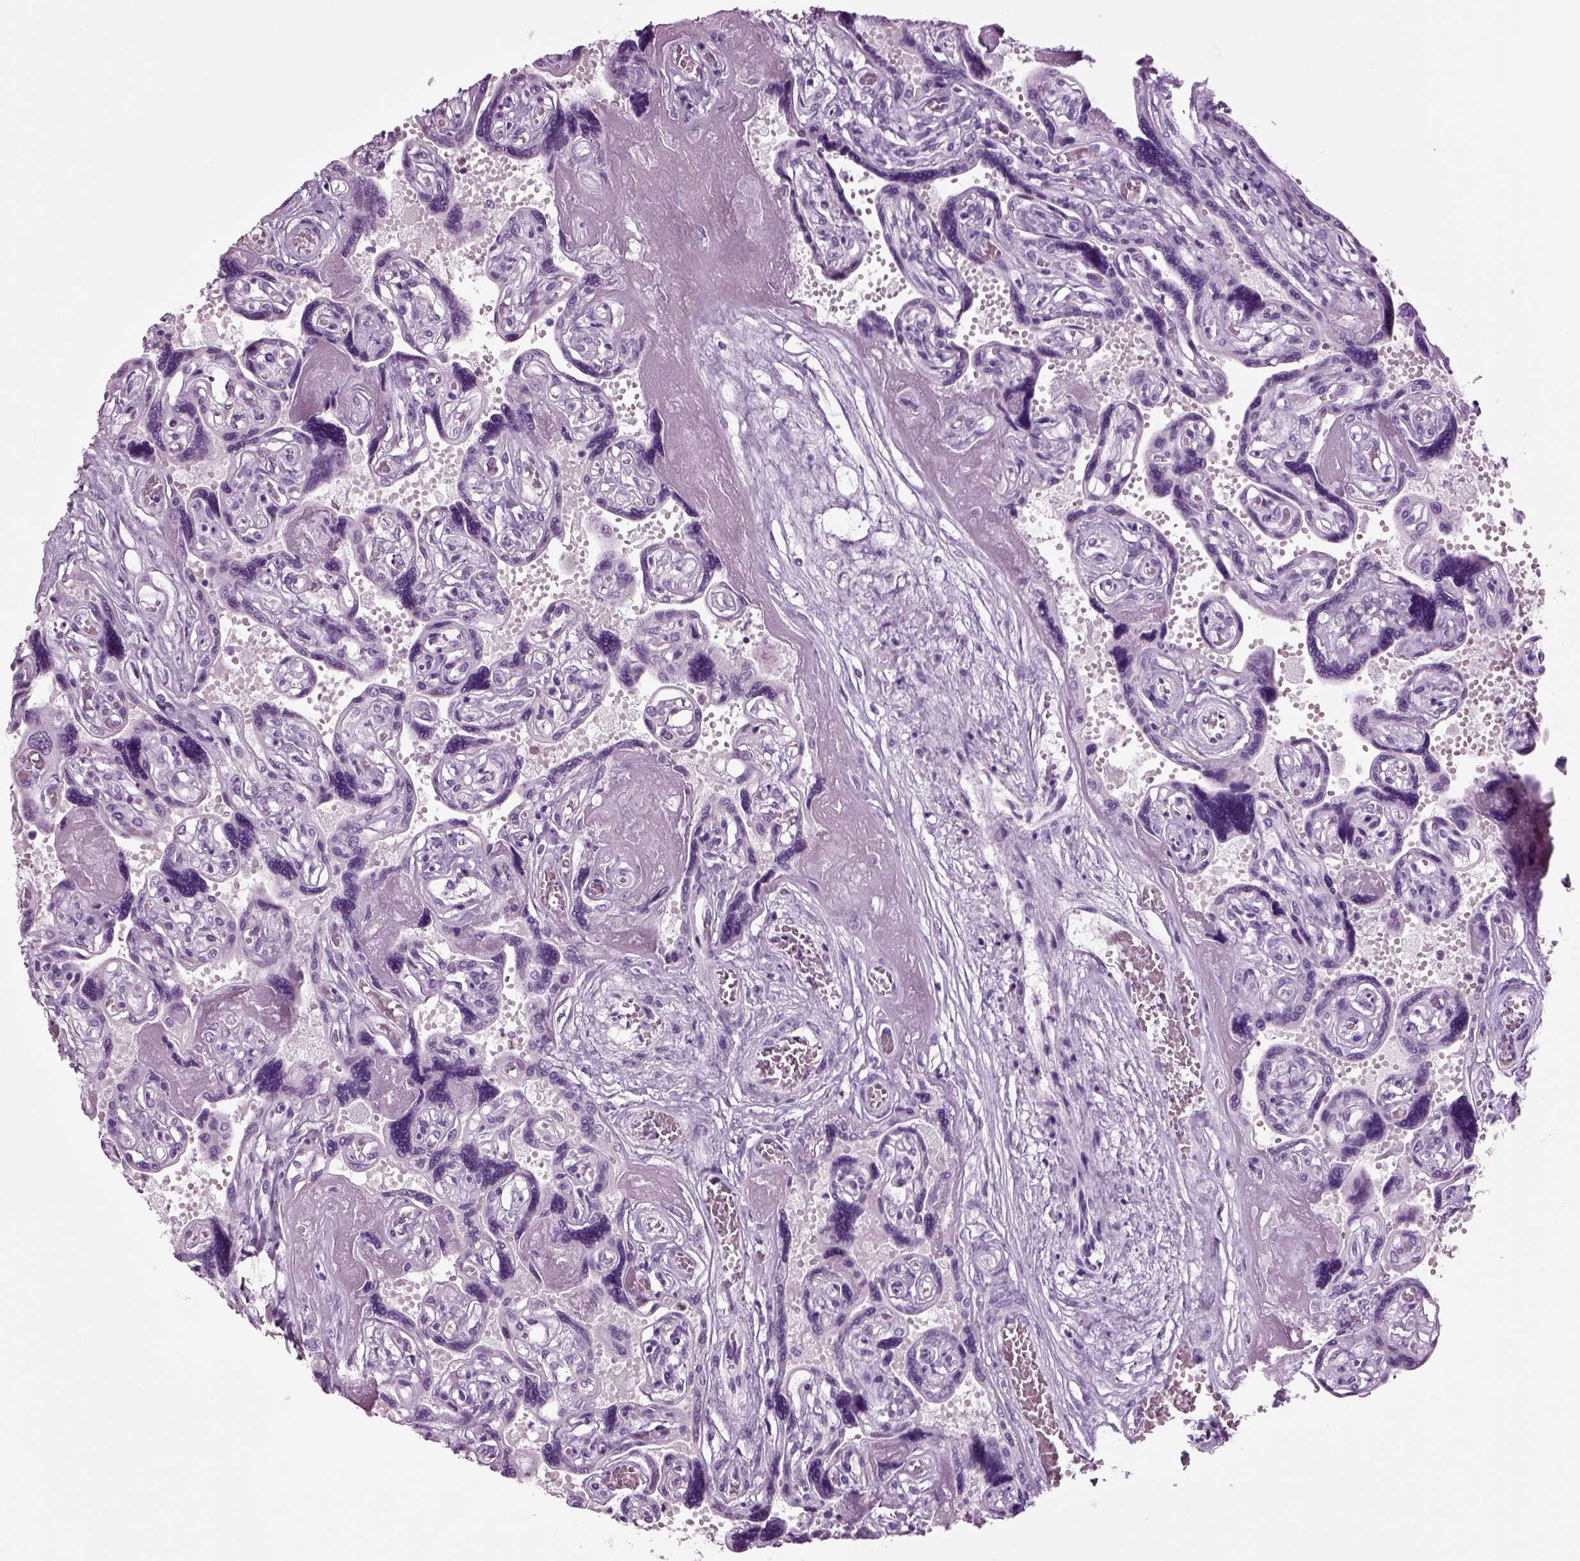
{"staining": {"intensity": "negative", "quantity": "none", "location": "none"}, "tissue": "placenta", "cell_type": "Decidual cells", "image_type": "normal", "snomed": [{"axis": "morphology", "description": "Normal tissue, NOS"}, {"axis": "topography", "description": "Placenta"}], "caption": "Immunohistochemistry photomicrograph of unremarkable placenta stained for a protein (brown), which reveals no expression in decidual cells.", "gene": "CRABP1", "patient": {"sex": "female", "age": 32}}